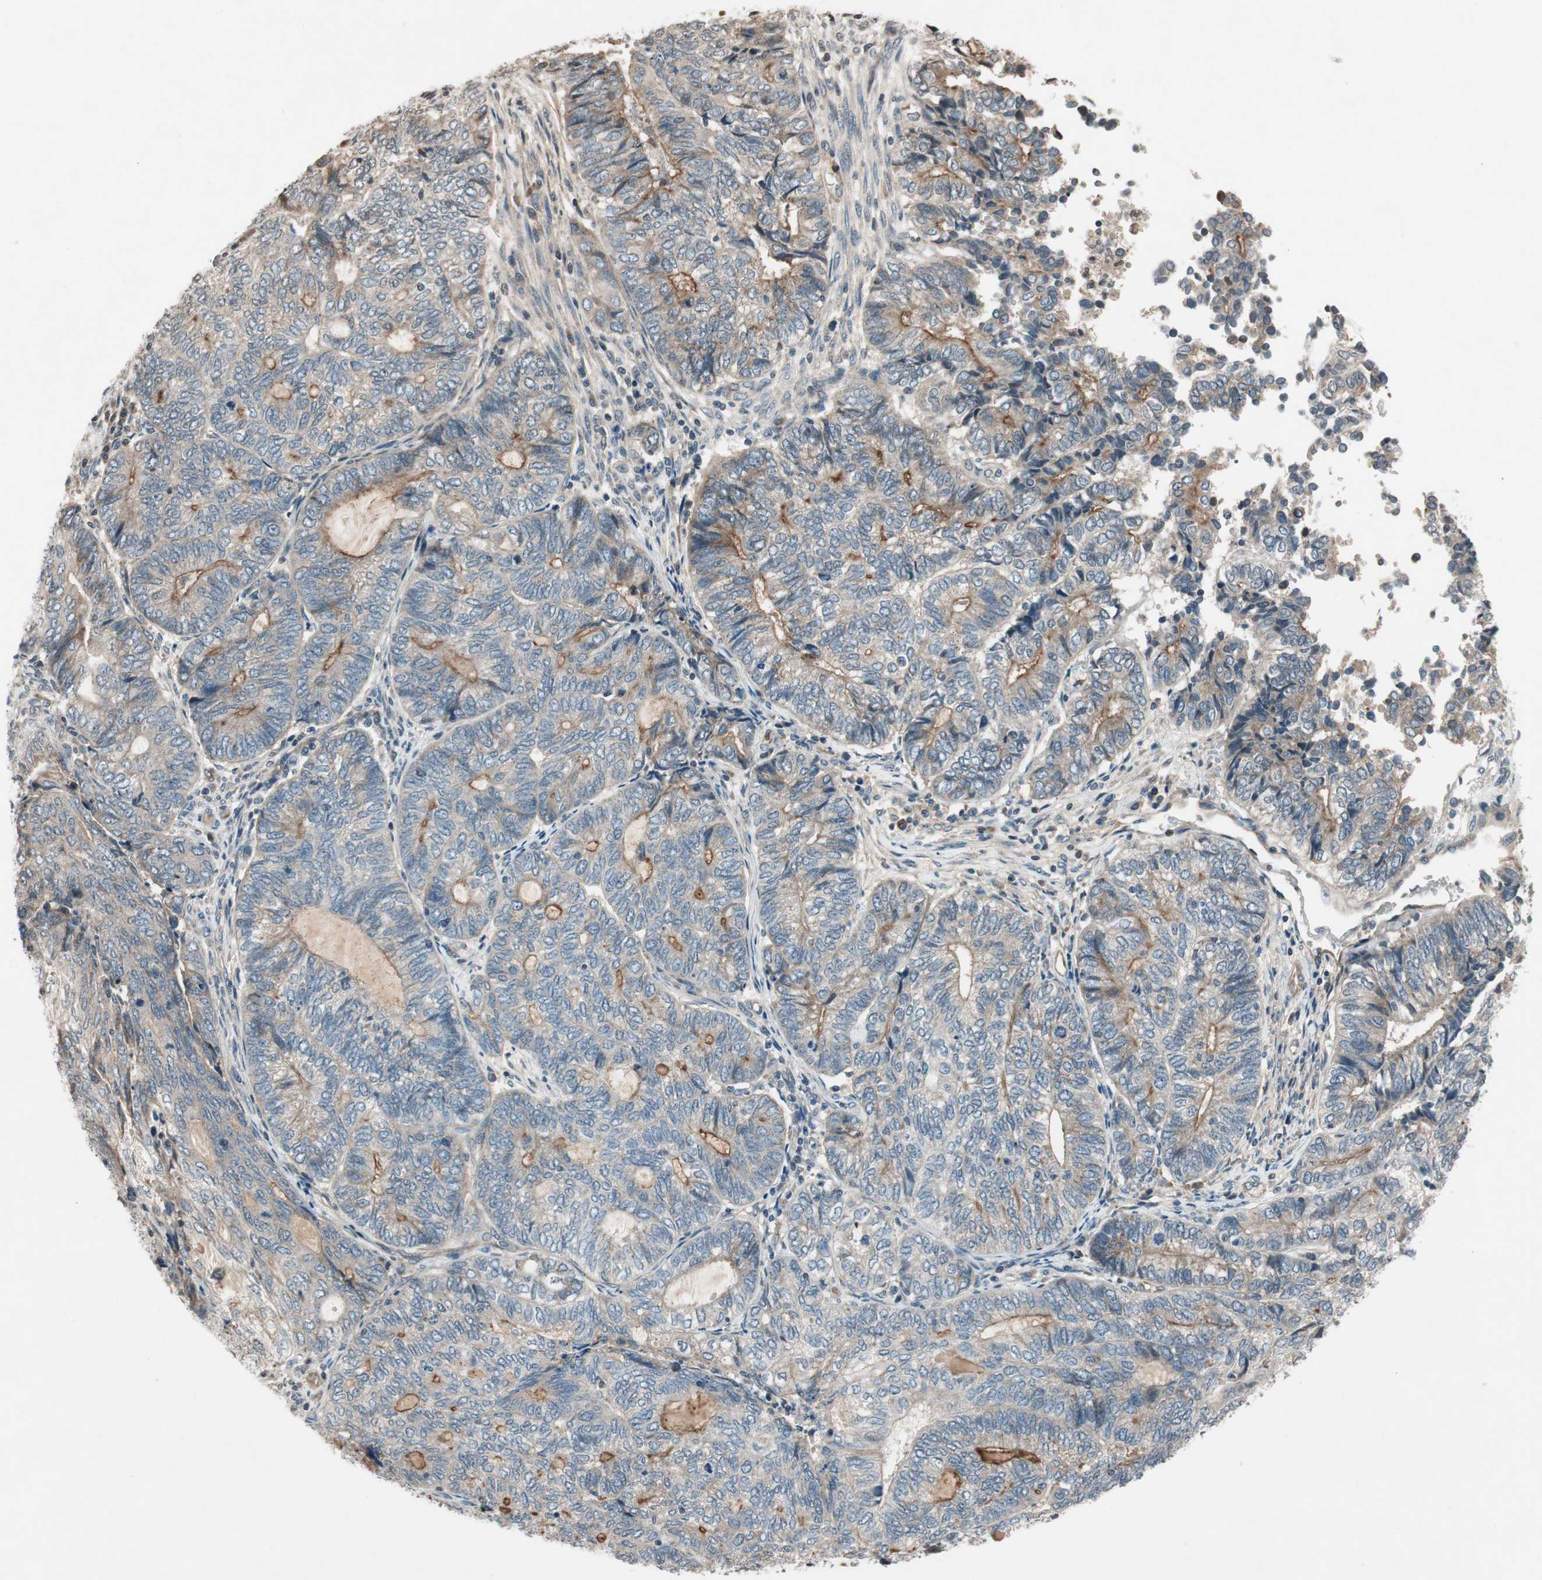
{"staining": {"intensity": "moderate", "quantity": "25%-75%", "location": "cytoplasmic/membranous"}, "tissue": "endometrial cancer", "cell_type": "Tumor cells", "image_type": "cancer", "snomed": [{"axis": "morphology", "description": "Adenocarcinoma, NOS"}, {"axis": "topography", "description": "Uterus"}, {"axis": "topography", "description": "Endometrium"}], "caption": "Tumor cells demonstrate moderate cytoplasmic/membranous staining in about 25%-75% of cells in endometrial cancer (adenocarcinoma).", "gene": "GCLM", "patient": {"sex": "female", "age": 70}}